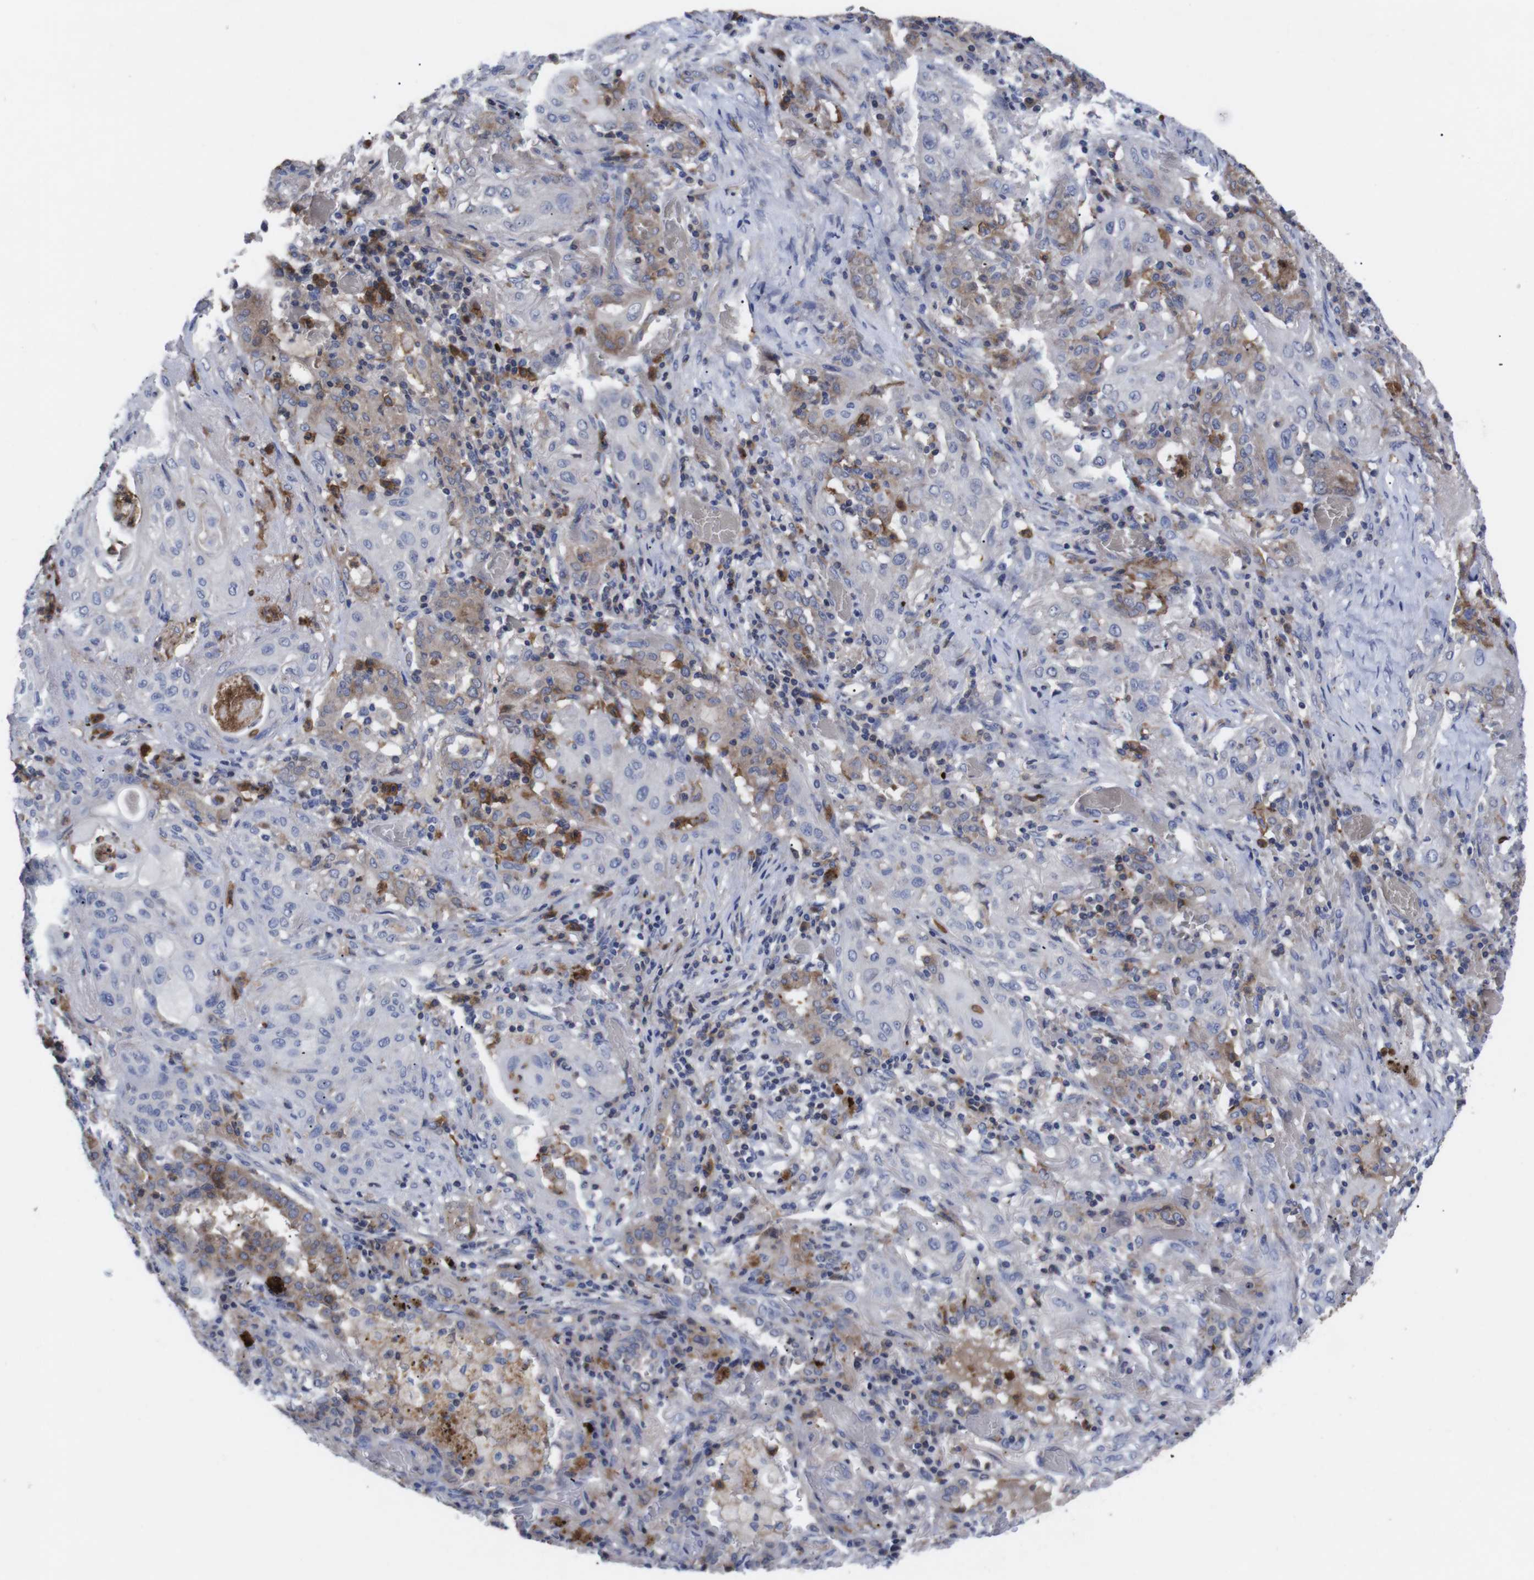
{"staining": {"intensity": "weak", "quantity": "<25%", "location": "cytoplasmic/membranous"}, "tissue": "lung cancer", "cell_type": "Tumor cells", "image_type": "cancer", "snomed": [{"axis": "morphology", "description": "Squamous cell carcinoma, NOS"}, {"axis": "topography", "description": "Lung"}], "caption": "The micrograph reveals no staining of tumor cells in squamous cell carcinoma (lung). (DAB immunohistochemistry (IHC) visualized using brightfield microscopy, high magnification).", "gene": "C5AR1", "patient": {"sex": "female", "age": 47}}